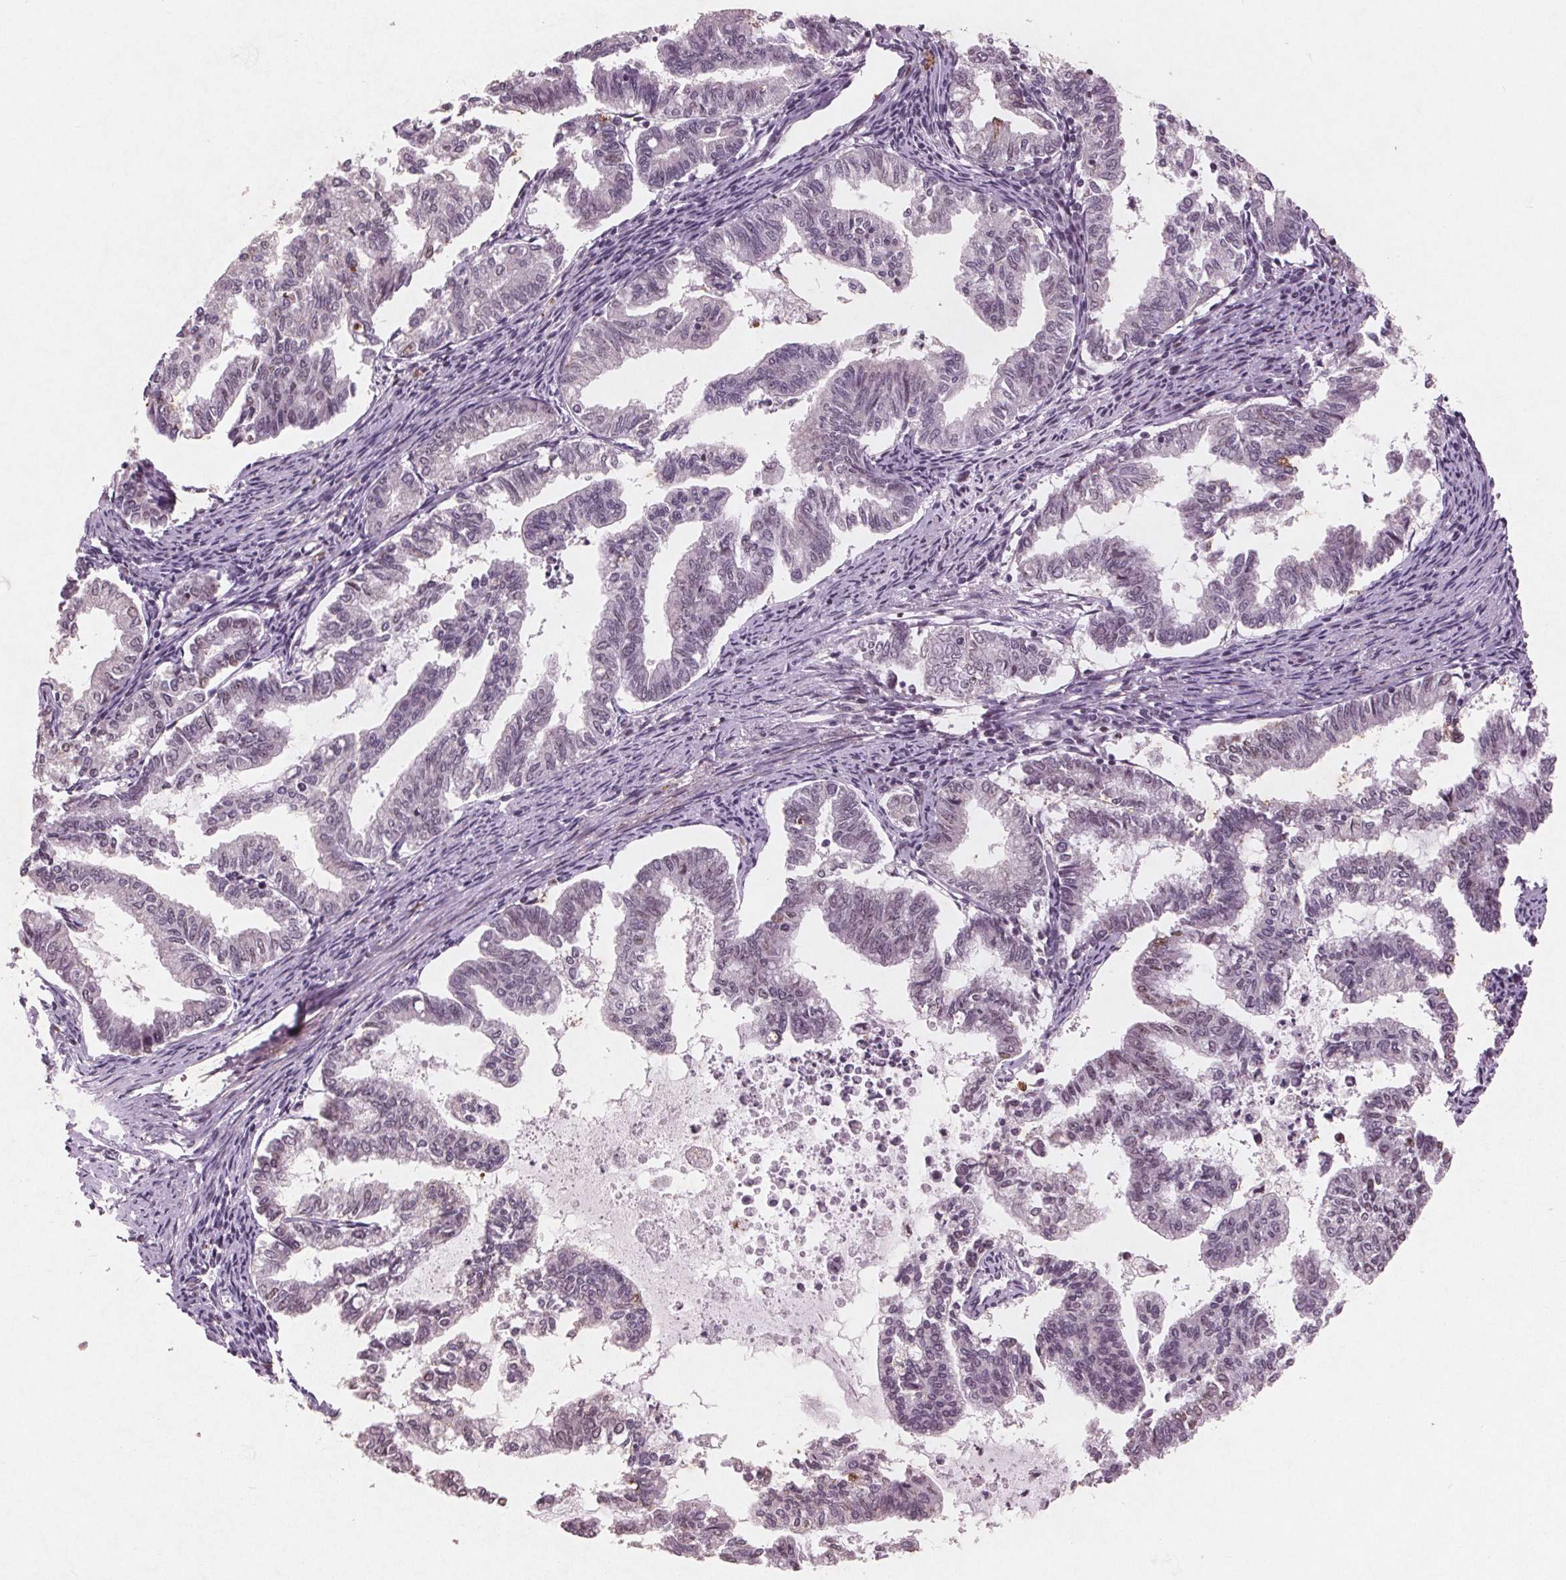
{"staining": {"intensity": "negative", "quantity": "none", "location": "none"}, "tissue": "endometrial cancer", "cell_type": "Tumor cells", "image_type": "cancer", "snomed": [{"axis": "morphology", "description": "Adenocarcinoma, NOS"}, {"axis": "topography", "description": "Endometrium"}], "caption": "Immunohistochemical staining of human endometrial cancer shows no significant expression in tumor cells.", "gene": "RPS6KA2", "patient": {"sex": "female", "age": 79}}